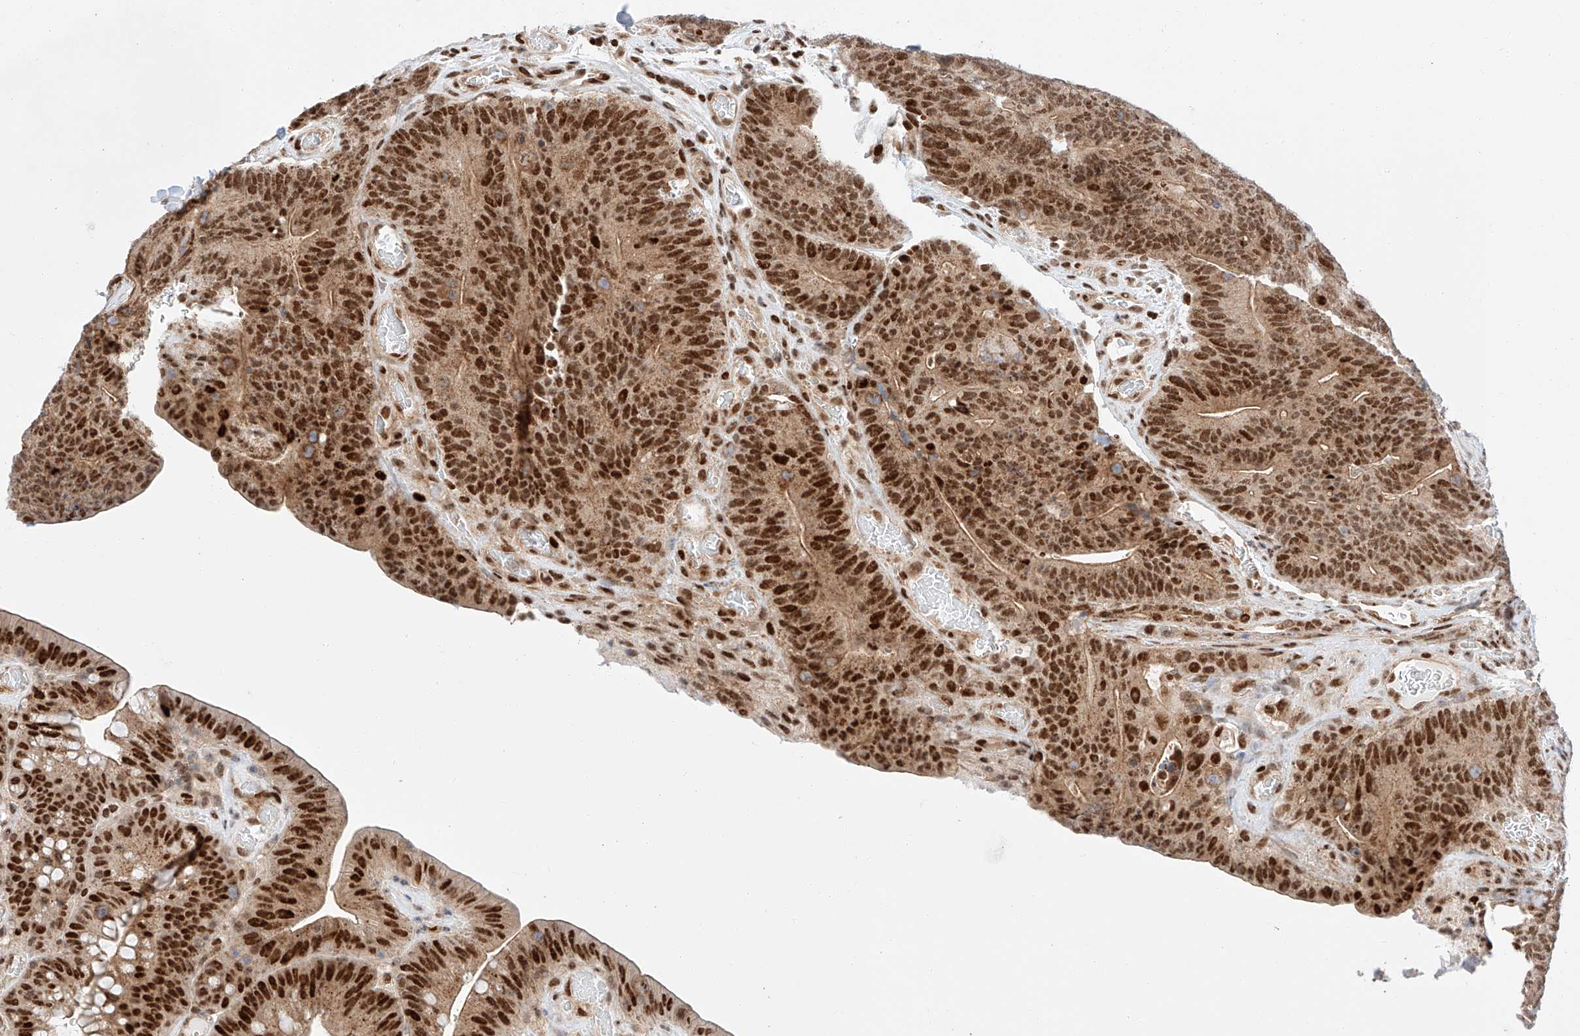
{"staining": {"intensity": "strong", "quantity": ">75%", "location": "nuclear"}, "tissue": "colorectal cancer", "cell_type": "Tumor cells", "image_type": "cancer", "snomed": [{"axis": "morphology", "description": "Normal tissue, NOS"}, {"axis": "topography", "description": "Colon"}], "caption": "A high-resolution micrograph shows immunohistochemistry staining of colorectal cancer, which displays strong nuclear staining in approximately >75% of tumor cells.", "gene": "HDAC9", "patient": {"sex": "female", "age": 82}}